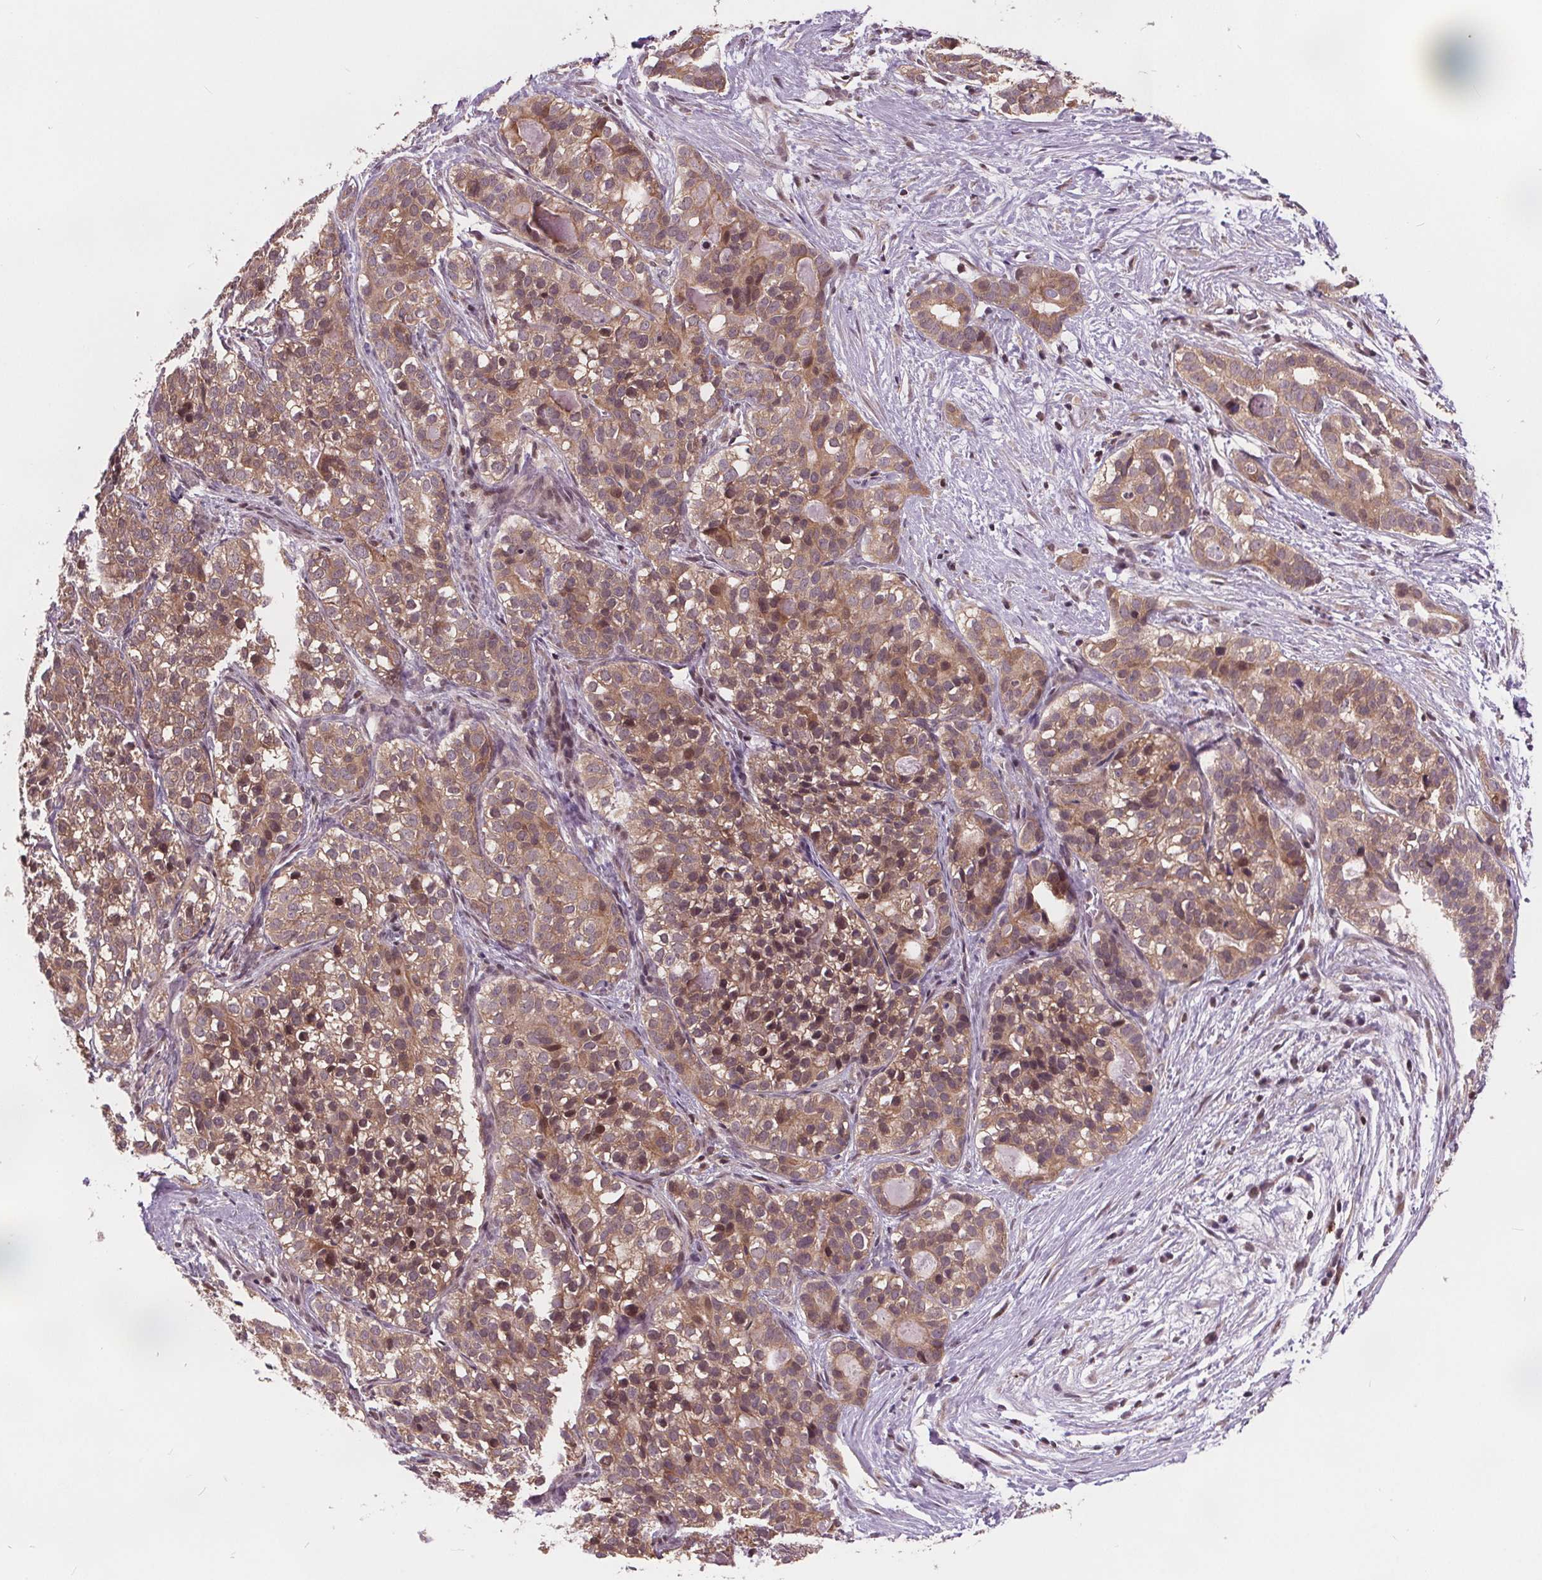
{"staining": {"intensity": "moderate", "quantity": ">75%", "location": "cytoplasmic/membranous,nuclear"}, "tissue": "liver cancer", "cell_type": "Tumor cells", "image_type": "cancer", "snomed": [{"axis": "morphology", "description": "Cholangiocarcinoma"}, {"axis": "topography", "description": "Liver"}], "caption": "There is medium levels of moderate cytoplasmic/membranous and nuclear positivity in tumor cells of liver cholangiocarcinoma, as demonstrated by immunohistochemical staining (brown color).", "gene": "HIF1AN", "patient": {"sex": "male", "age": 56}}